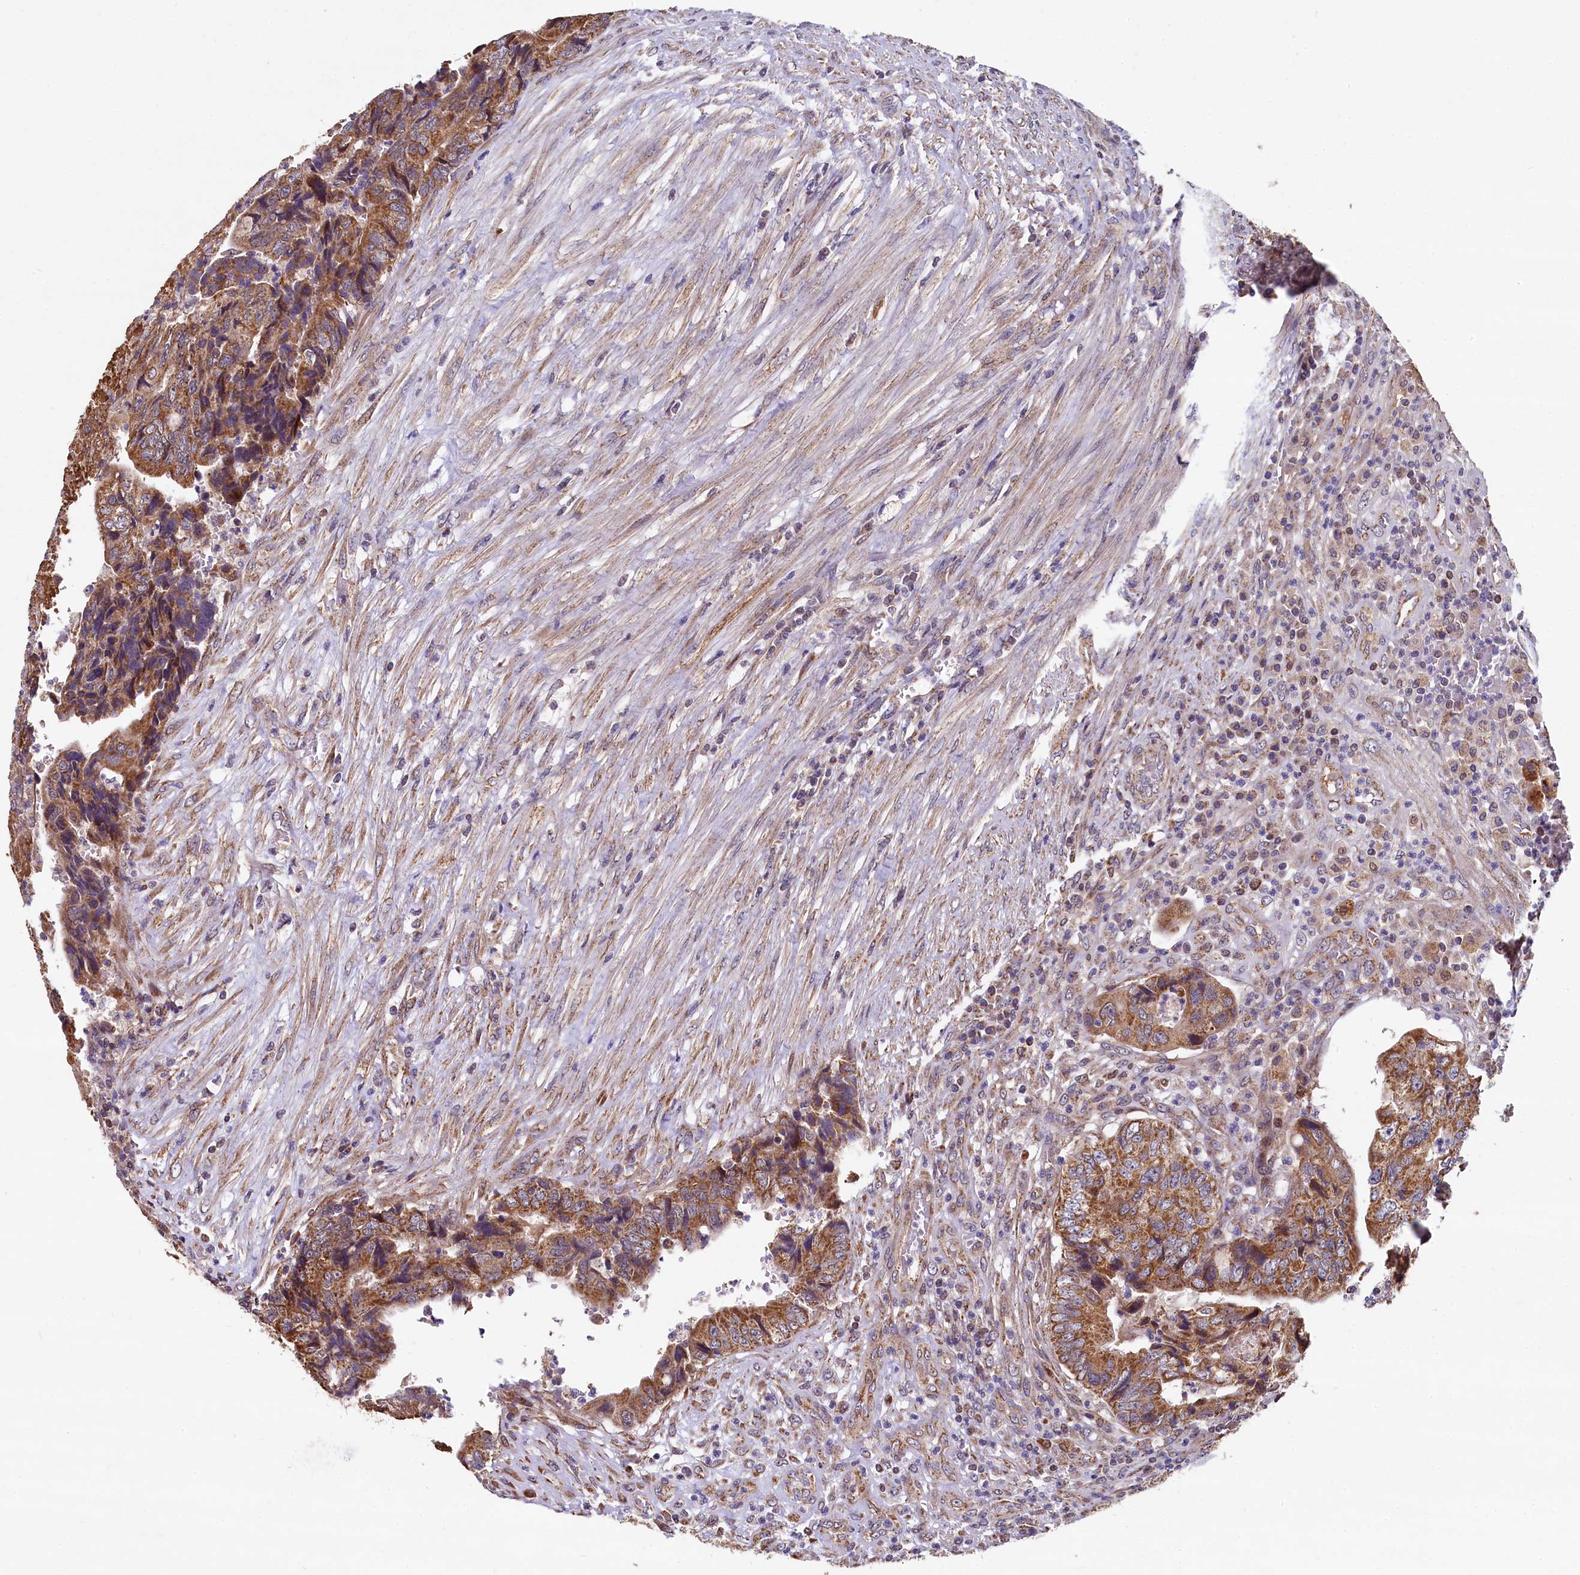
{"staining": {"intensity": "strong", "quantity": ">75%", "location": "cytoplasmic/membranous"}, "tissue": "colorectal cancer", "cell_type": "Tumor cells", "image_type": "cancer", "snomed": [{"axis": "morphology", "description": "Adenocarcinoma, NOS"}, {"axis": "topography", "description": "Colon"}], "caption": "The immunohistochemical stain highlights strong cytoplasmic/membranous positivity in tumor cells of colorectal cancer tissue.", "gene": "SPRYD3", "patient": {"sex": "female", "age": 67}}